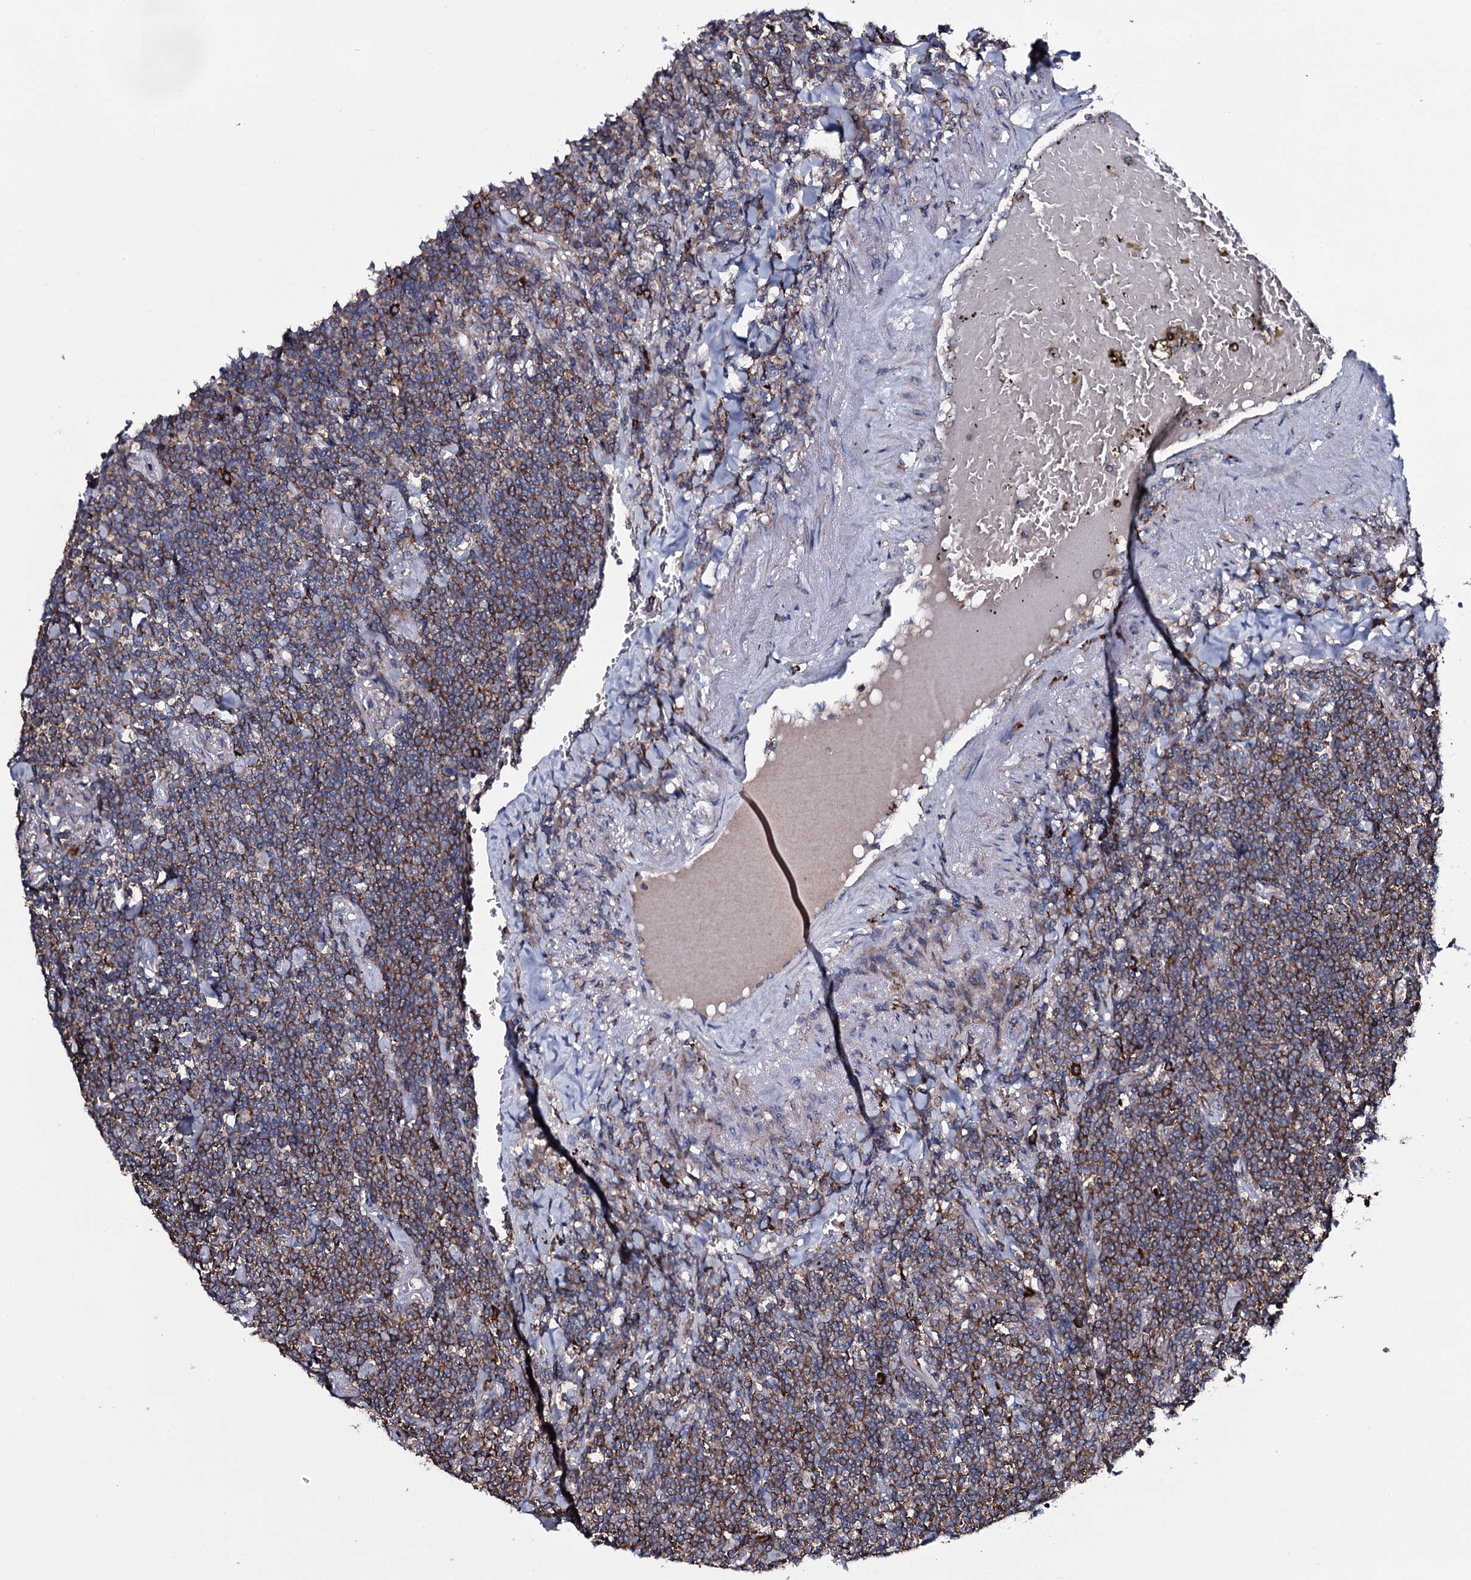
{"staining": {"intensity": "moderate", "quantity": ">75%", "location": "cytoplasmic/membranous"}, "tissue": "lymphoma", "cell_type": "Tumor cells", "image_type": "cancer", "snomed": [{"axis": "morphology", "description": "Malignant lymphoma, non-Hodgkin's type, Low grade"}, {"axis": "topography", "description": "Lung"}], "caption": "Moderate cytoplasmic/membranous expression for a protein is appreciated in approximately >75% of tumor cells of low-grade malignant lymphoma, non-Hodgkin's type using IHC.", "gene": "VAMP8", "patient": {"sex": "female", "age": 71}}